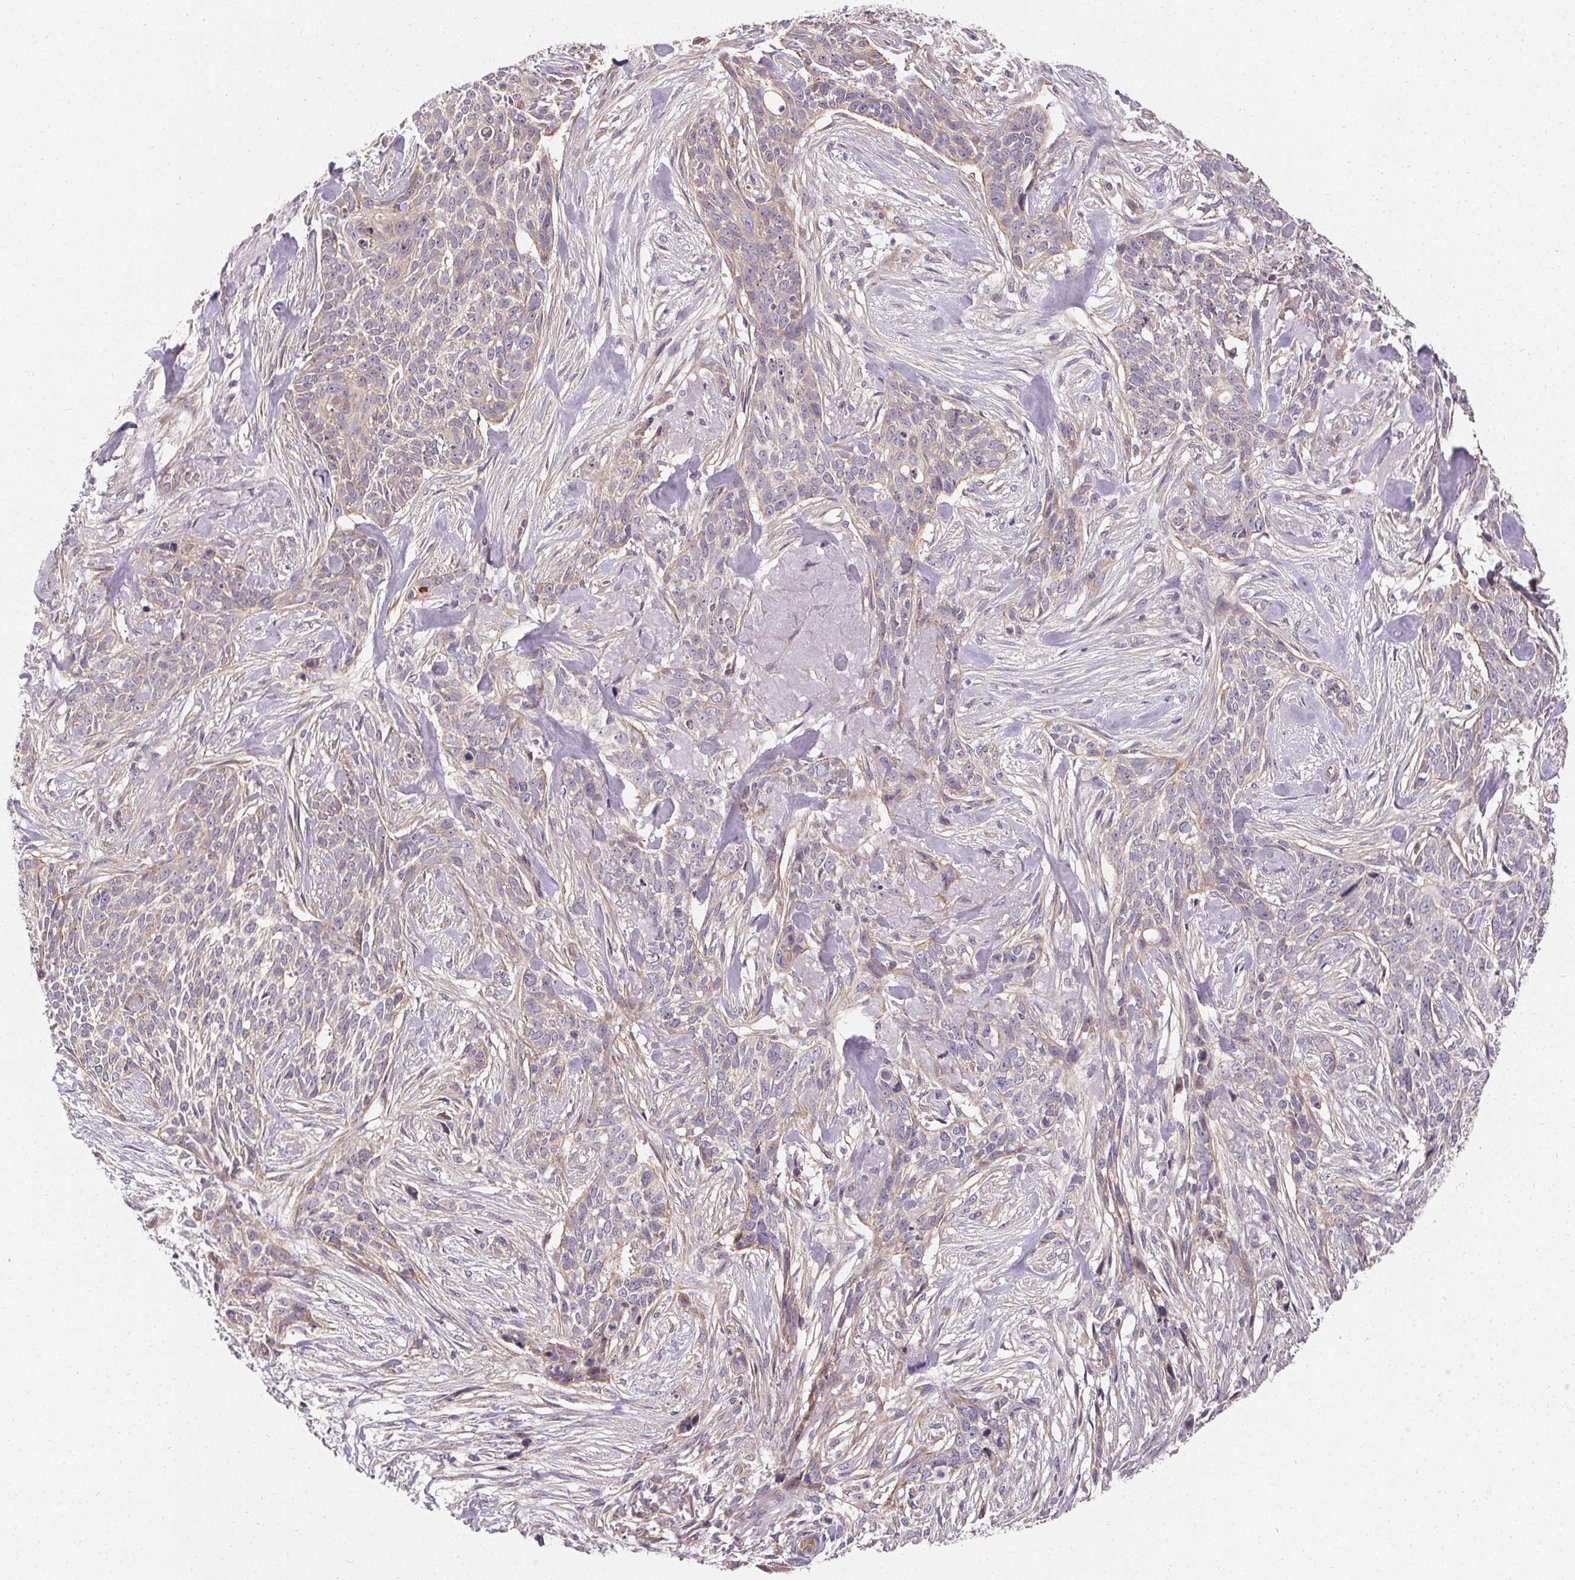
{"staining": {"intensity": "negative", "quantity": "none", "location": "none"}, "tissue": "skin cancer", "cell_type": "Tumor cells", "image_type": "cancer", "snomed": [{"axis": "morphology", "description": "Basal cell carcinoma"}, {"axis": "topography", "description": "Skin"}], "caption": "Tumor cells are negative for protein expression in human basal cell carcinoma (skin).", "gene": "APLP1", "patient": {"sex": "male", "age": 74}}